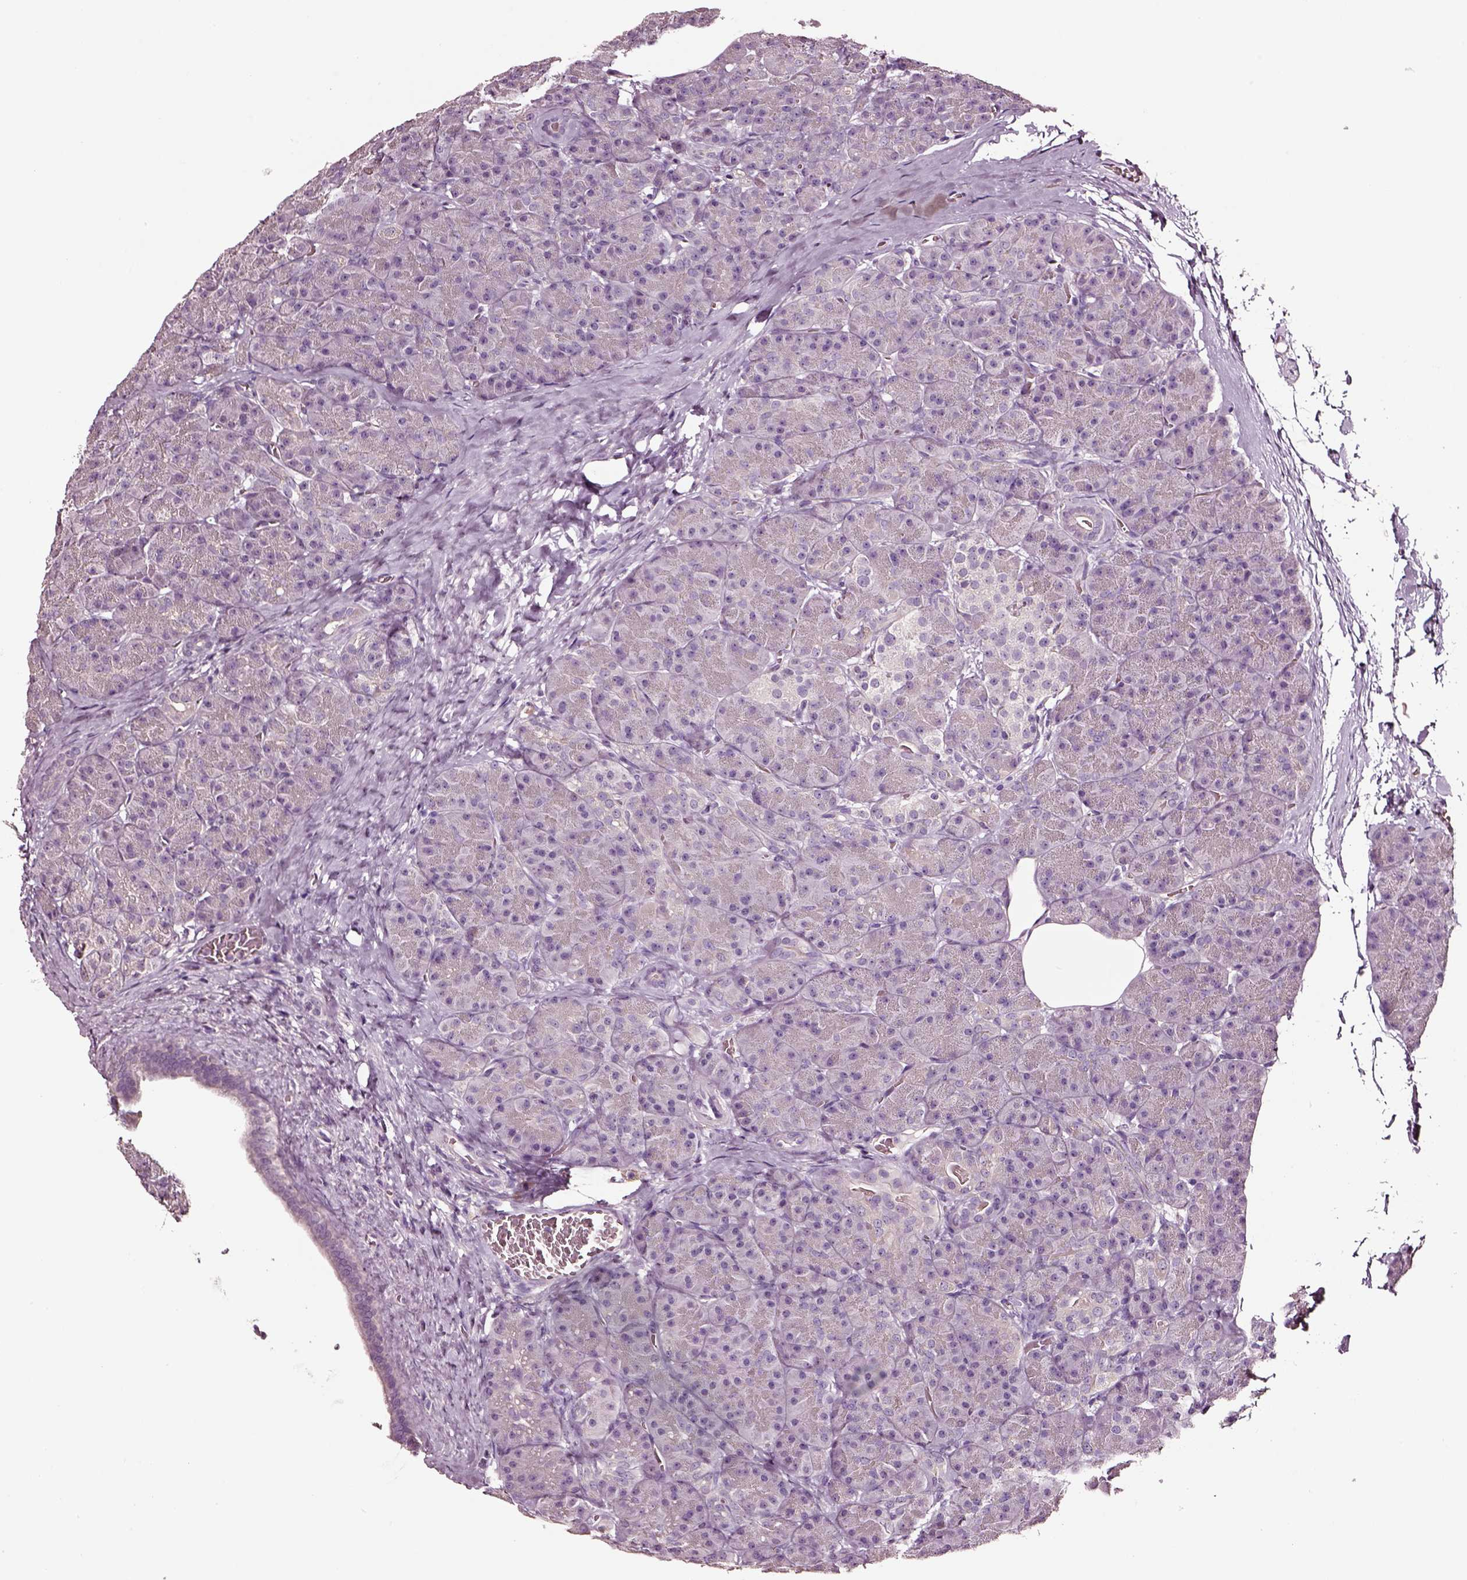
{"staining": {"intensity": "negative", "quantity": "none", "location": "none"}, "tissue": "pancreas", "cell_type": "Exocrine glandular cells", "image_type": "normal", "snomed": [{"axis": "morphology", "description": "Normal tissue, NOS"}, {"axis": "topography", "description": "Pancreas"}], "caption": "This is a micrograph of immunohistochemistry staining of benign pancreas, which shows no staining in exocrine glandular cells.", "gene": "AADAT", "patient": {"sex": "male", "age": 57}}